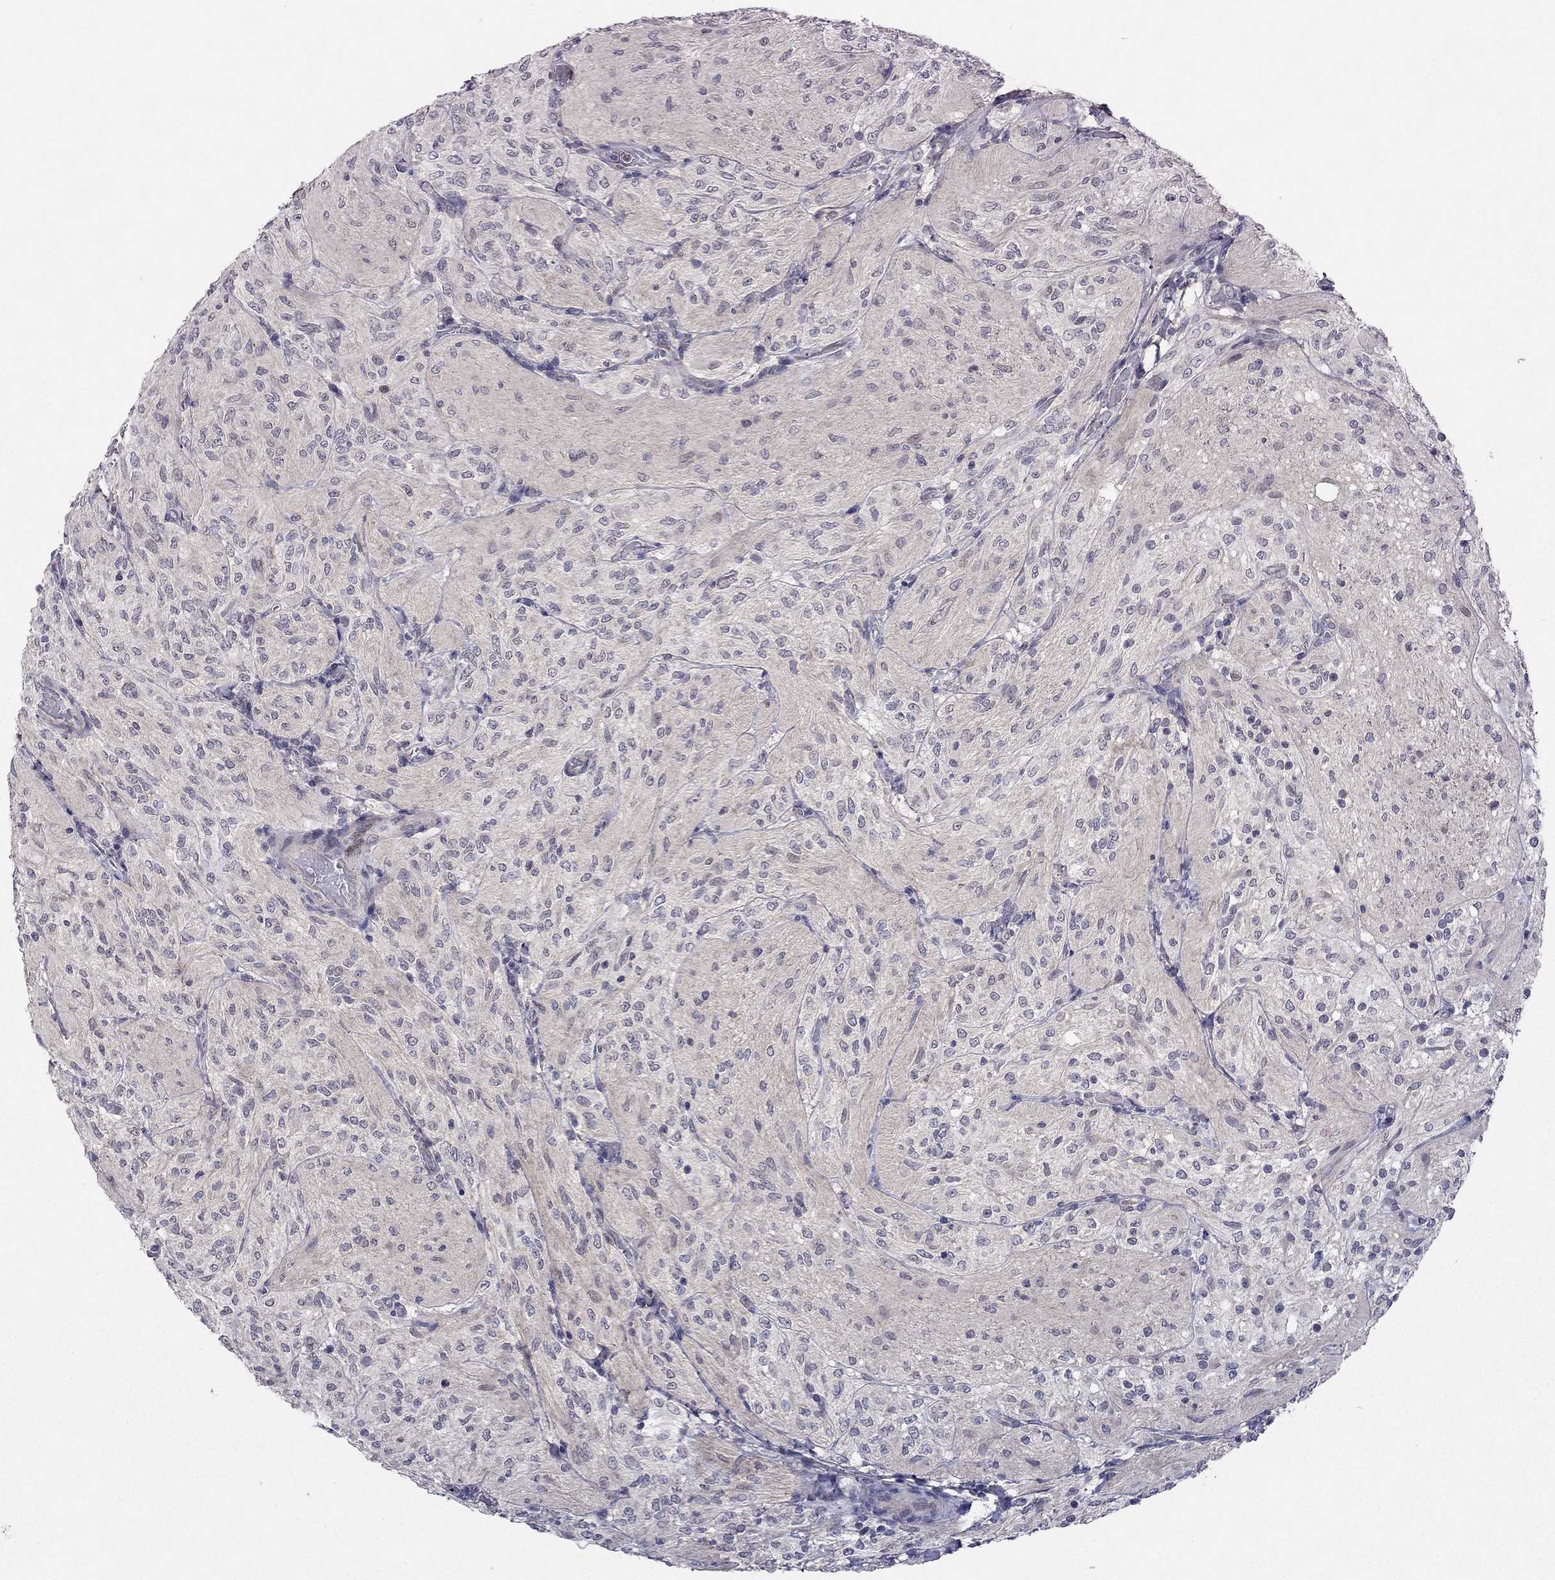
{"staining": {"intensity": "negative", "quantity": "none", "location": "none"}, "tissue": "glioma", "cell_type": "Tumor cells", "image_type": "cancer", "snomed": [{"axis": "morphology", "description": "Glioma, malignant, Low grade"}, {"axis": "topography", "description": "Brain"}], "caption": "Tumor cells are negative for protein expression in human malignant glioma (low-grade). (Stains: DAB (3,3'-diaminobenzidine) immunohistochemistry with hematoxylin counter stain, Microscopy: brightfield microscopy at high magnification).", "gene": "ESR2", "patient": {"sex": "male", "age": 3}}